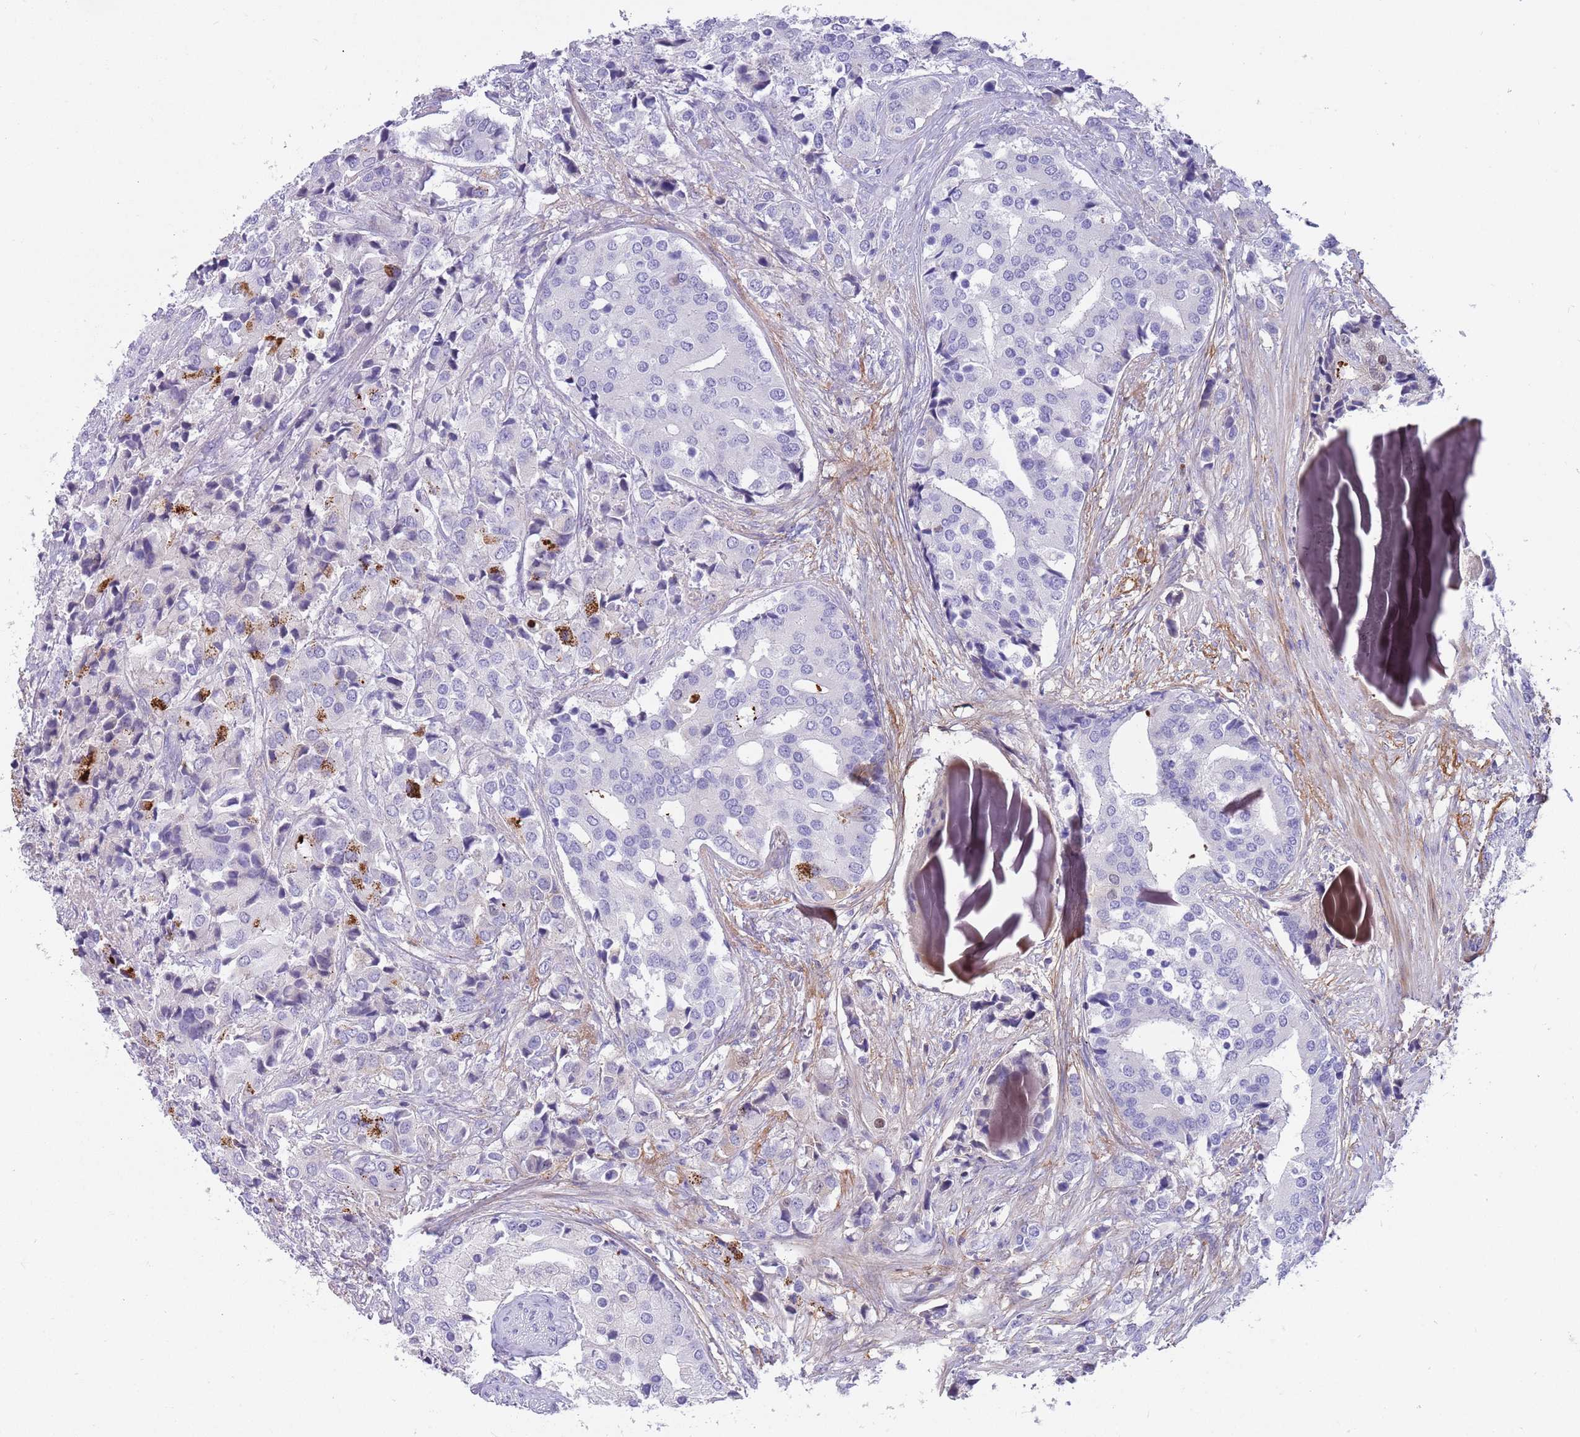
{"staining": {"intensity": "negative", "quantity": "none", "location": "none"}, "tissue": "prostate cancer", "cell_type": "Tumor cells", "image_type": "cancer", "snomed": [{"axis": "morphology", "description": "Adenocarcinoma, High grade"}, {"axis": "topography", "description": "Prostate"}], "caption": "High magnification brightfield microscopy of prostate adenocarcinoma (high-grade) stained with DAB (brown) and counterstained with hematoxylin (blue): tumor cells show no significant staining.", "gene": "LEPROTL1", "patient": {"sex": "male", "age": 62}}